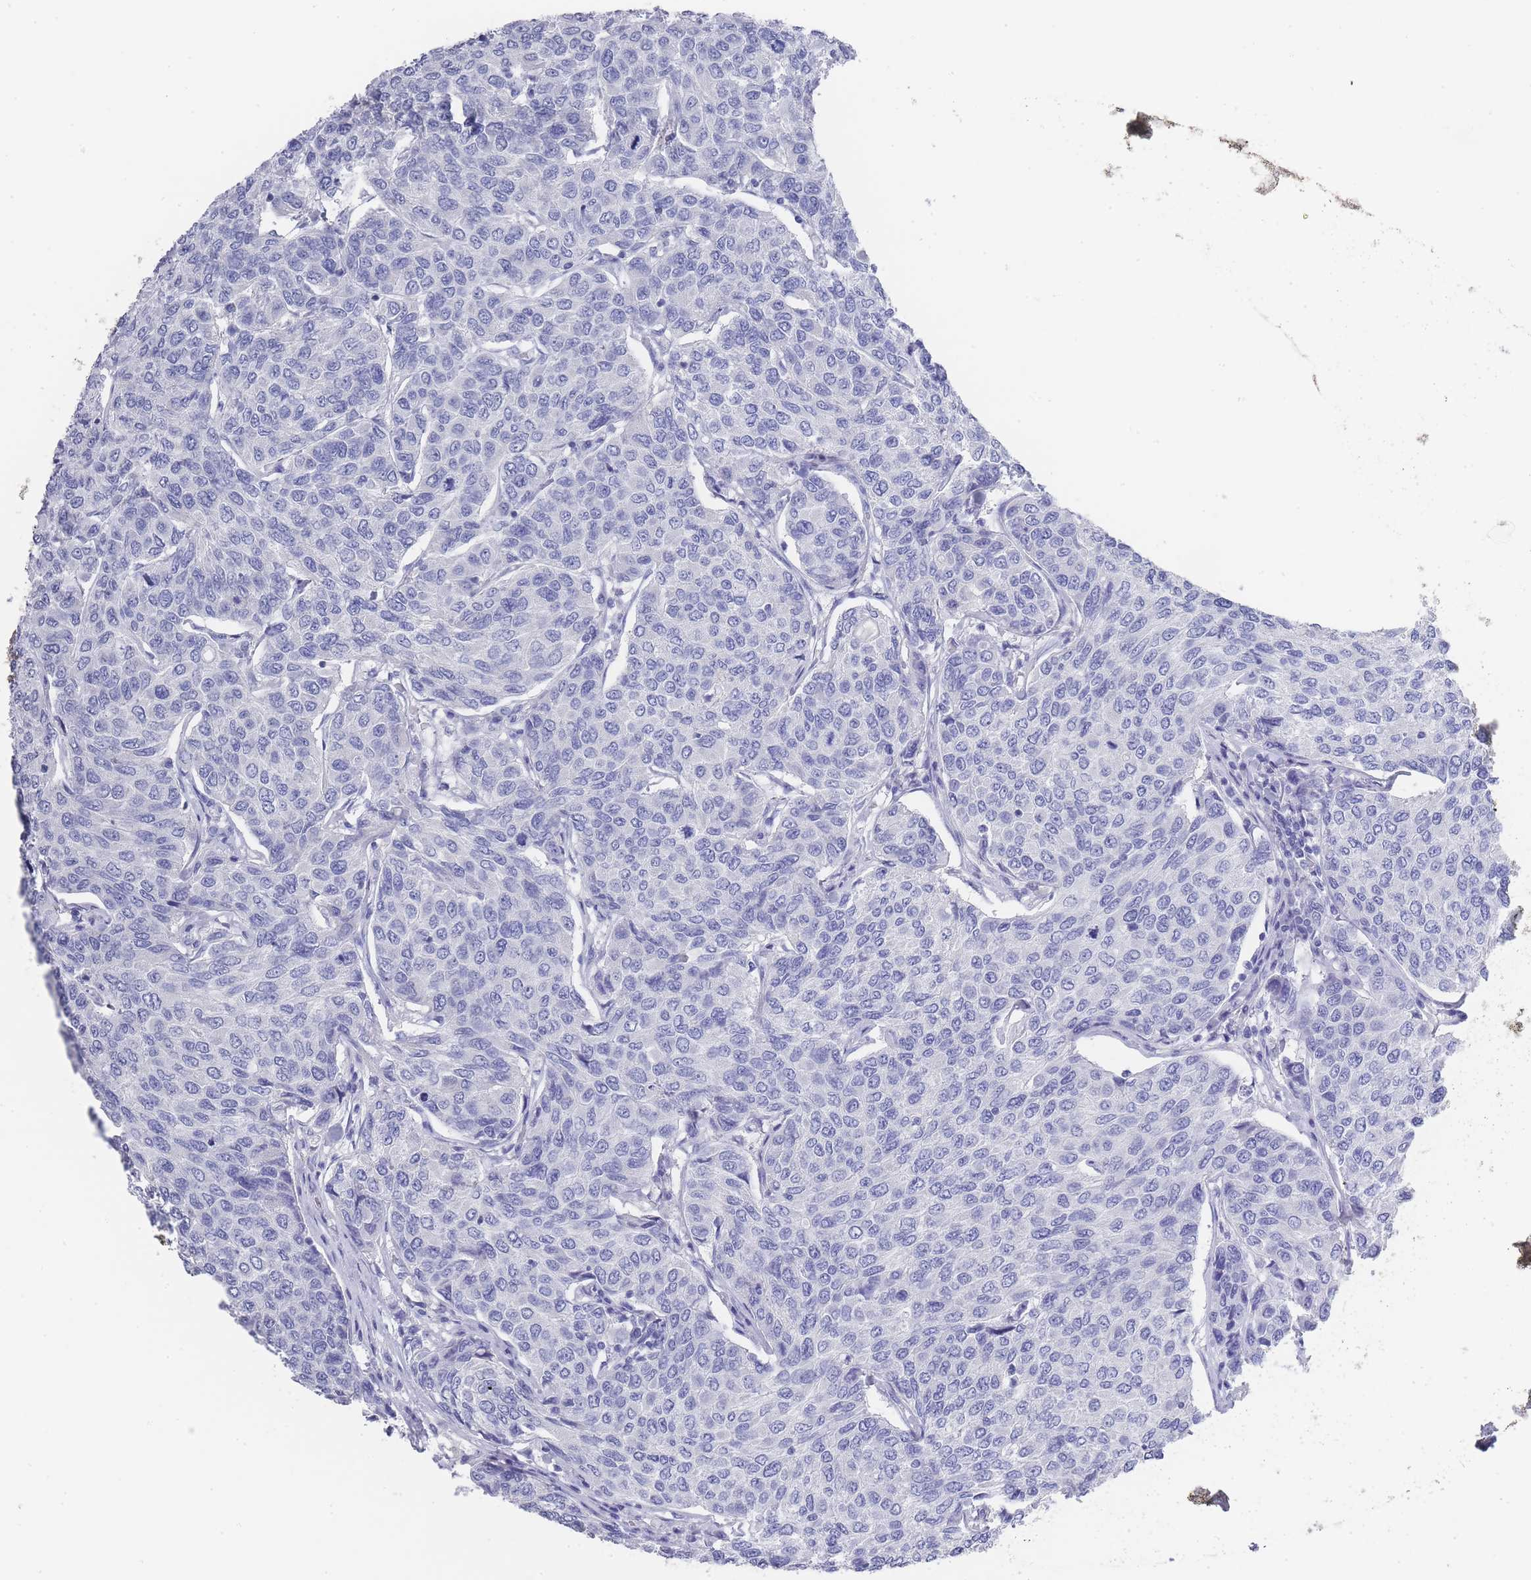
{"staining": {"intensity": "negative", "quantity": "none", "location": "none"}, "tissue": "breast cancer", "cell_type": "Tumor cells", "image_type": "cancer", "snomed": [{"axis": "morphology", "description": "Duct carcinoma"}, {"axis": "topography", "description": "Breast"}], "caption": "Tumor cells show no significant protein expression in invasive ductal carcinoma (breast).", "gene": "RAB2B", "patient": {"sex": "female", "age": 55}}